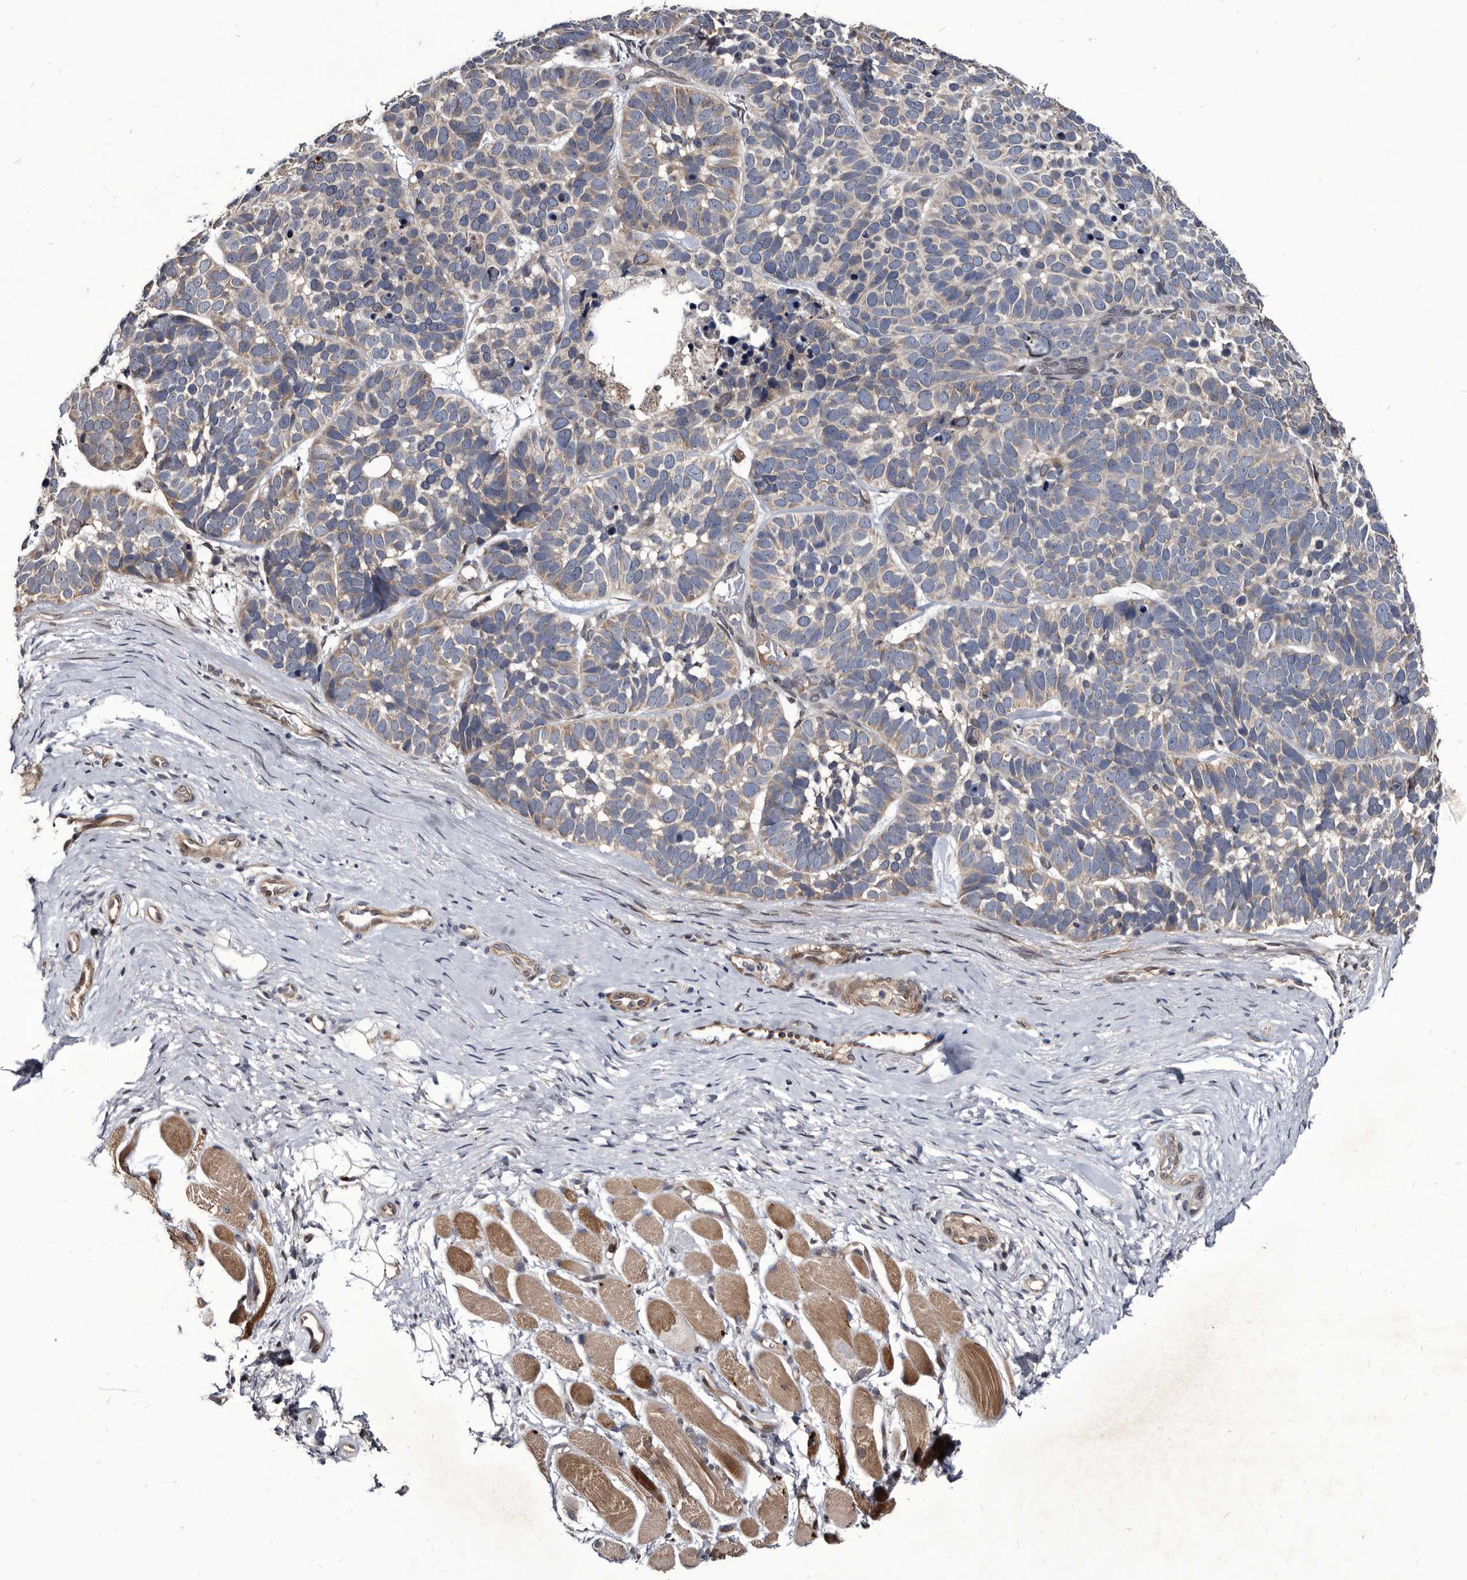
{"staining": {"intensity": "weak", "quantity": "25%-75%", "location": "cytoplasmic/membranous"}, "tissue": "skin cancer", "cell_type": "Tumor cells", "image_type": "cancer", "snomed": [{"axis": "morphology", "description": "Basal cell carcinoma"}, {"axis": "topography", "description": "Skin"}], "caption": "The image displays staining of skin basal cell carcinoma, revealing weak cytoplasmic/membranous protein positivity (brown color) within tumor cells.", "gene": "PROM1", "patient": {"sex": "male", "age": 62}}